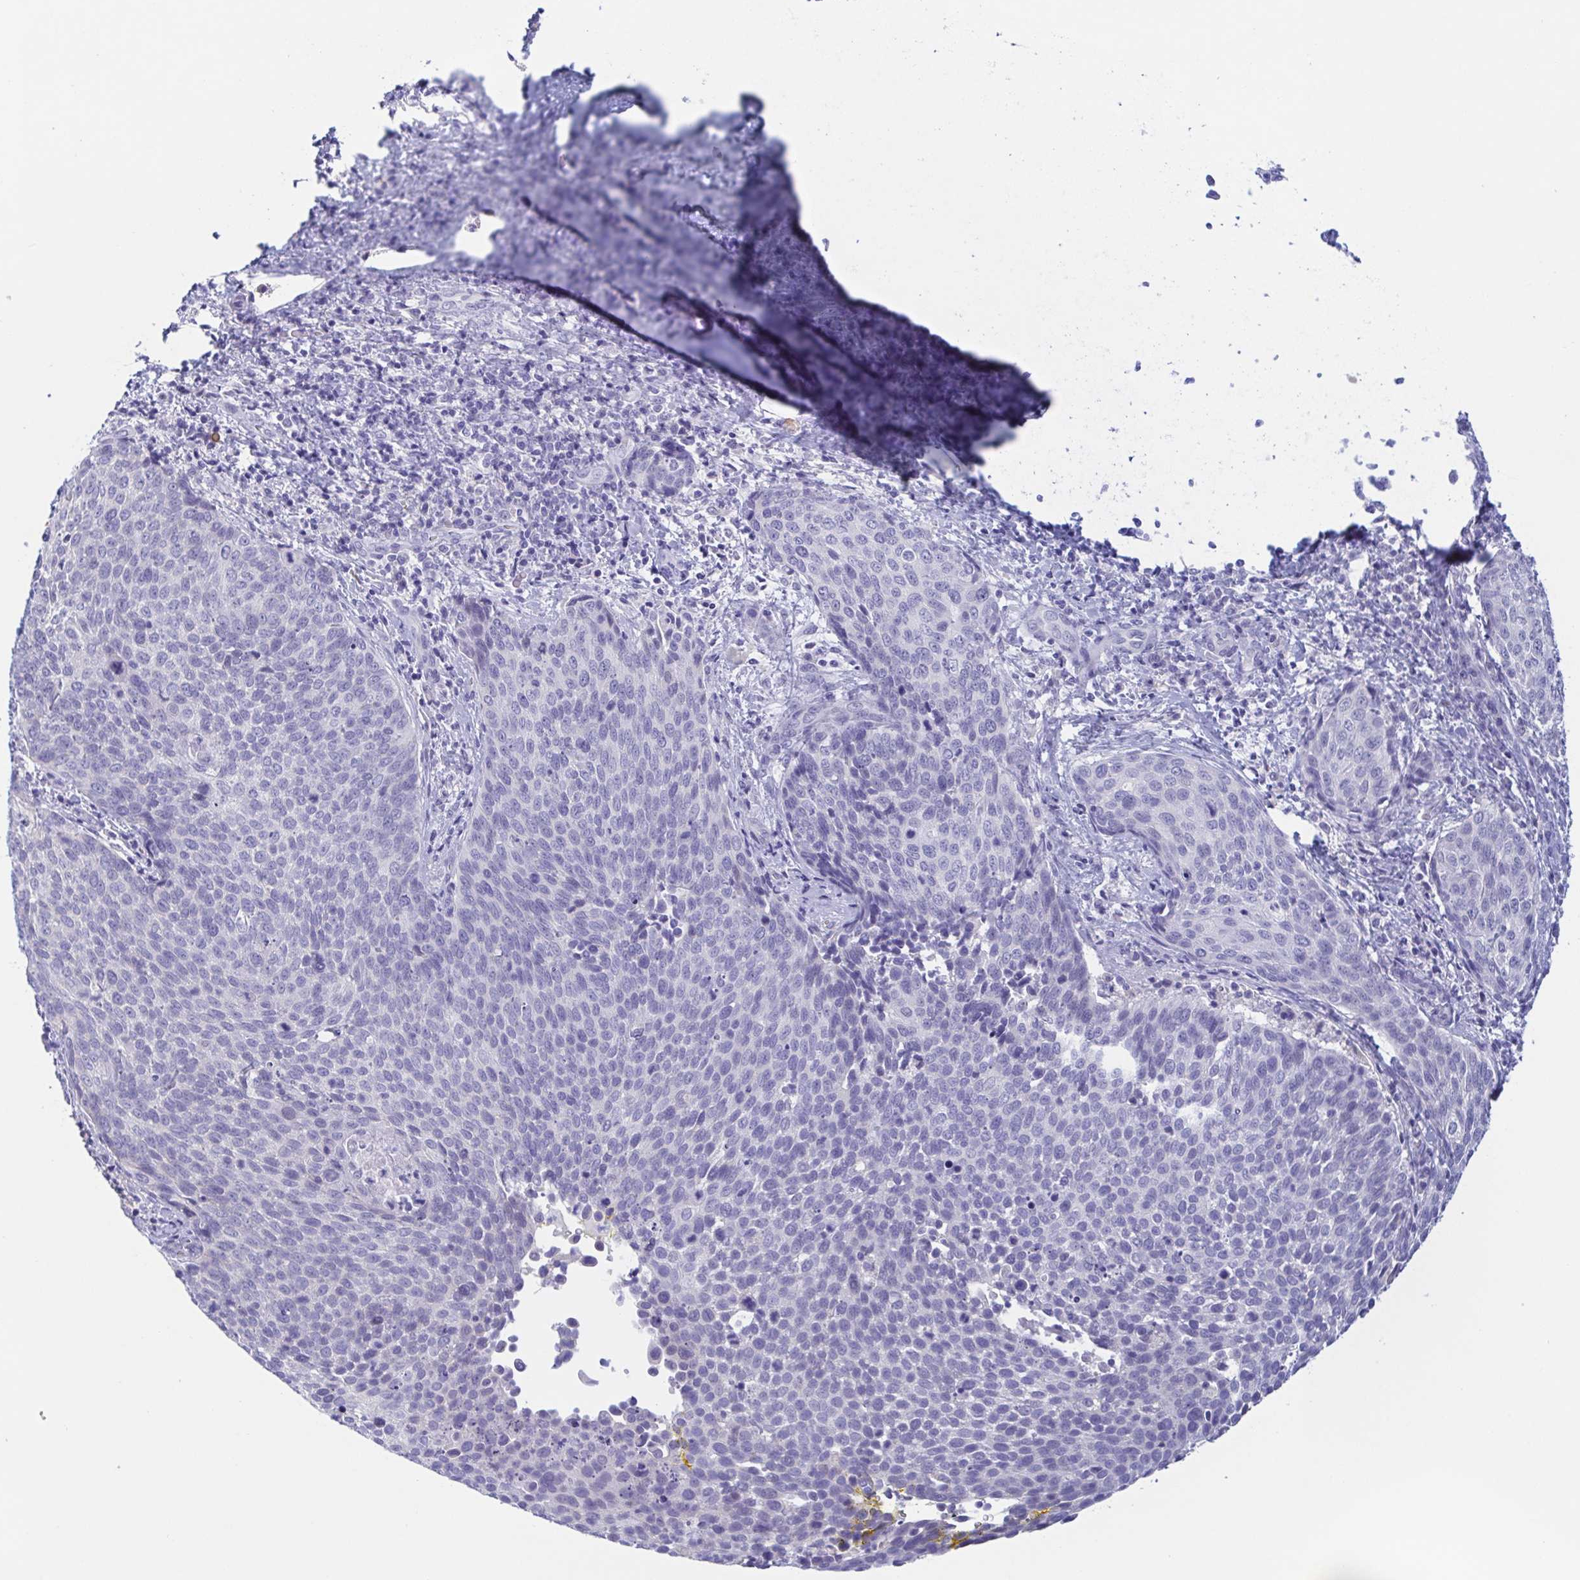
{"staining": {"intensity": "negative", "quantity": "none", "location": "none"}, "tissue": "cervical cancer", "cell_type": "Tumor cells", "image_type": "cancer", "snomed": [{"axis": "morphology", "description": "Squamous cell carcinoma, NOS"}, {"axis": "topography", "description": "Cervix"}], "caption": "IHC micrograph of neoplastic tissue: human cervical squamous cell carcinoma stained with DAB (3,3'-diaminobenzidine) demonstrates no significant protein expression in tumor cells.", "gene": "TREH", "patient": {"sex": "female", "age": 34}}